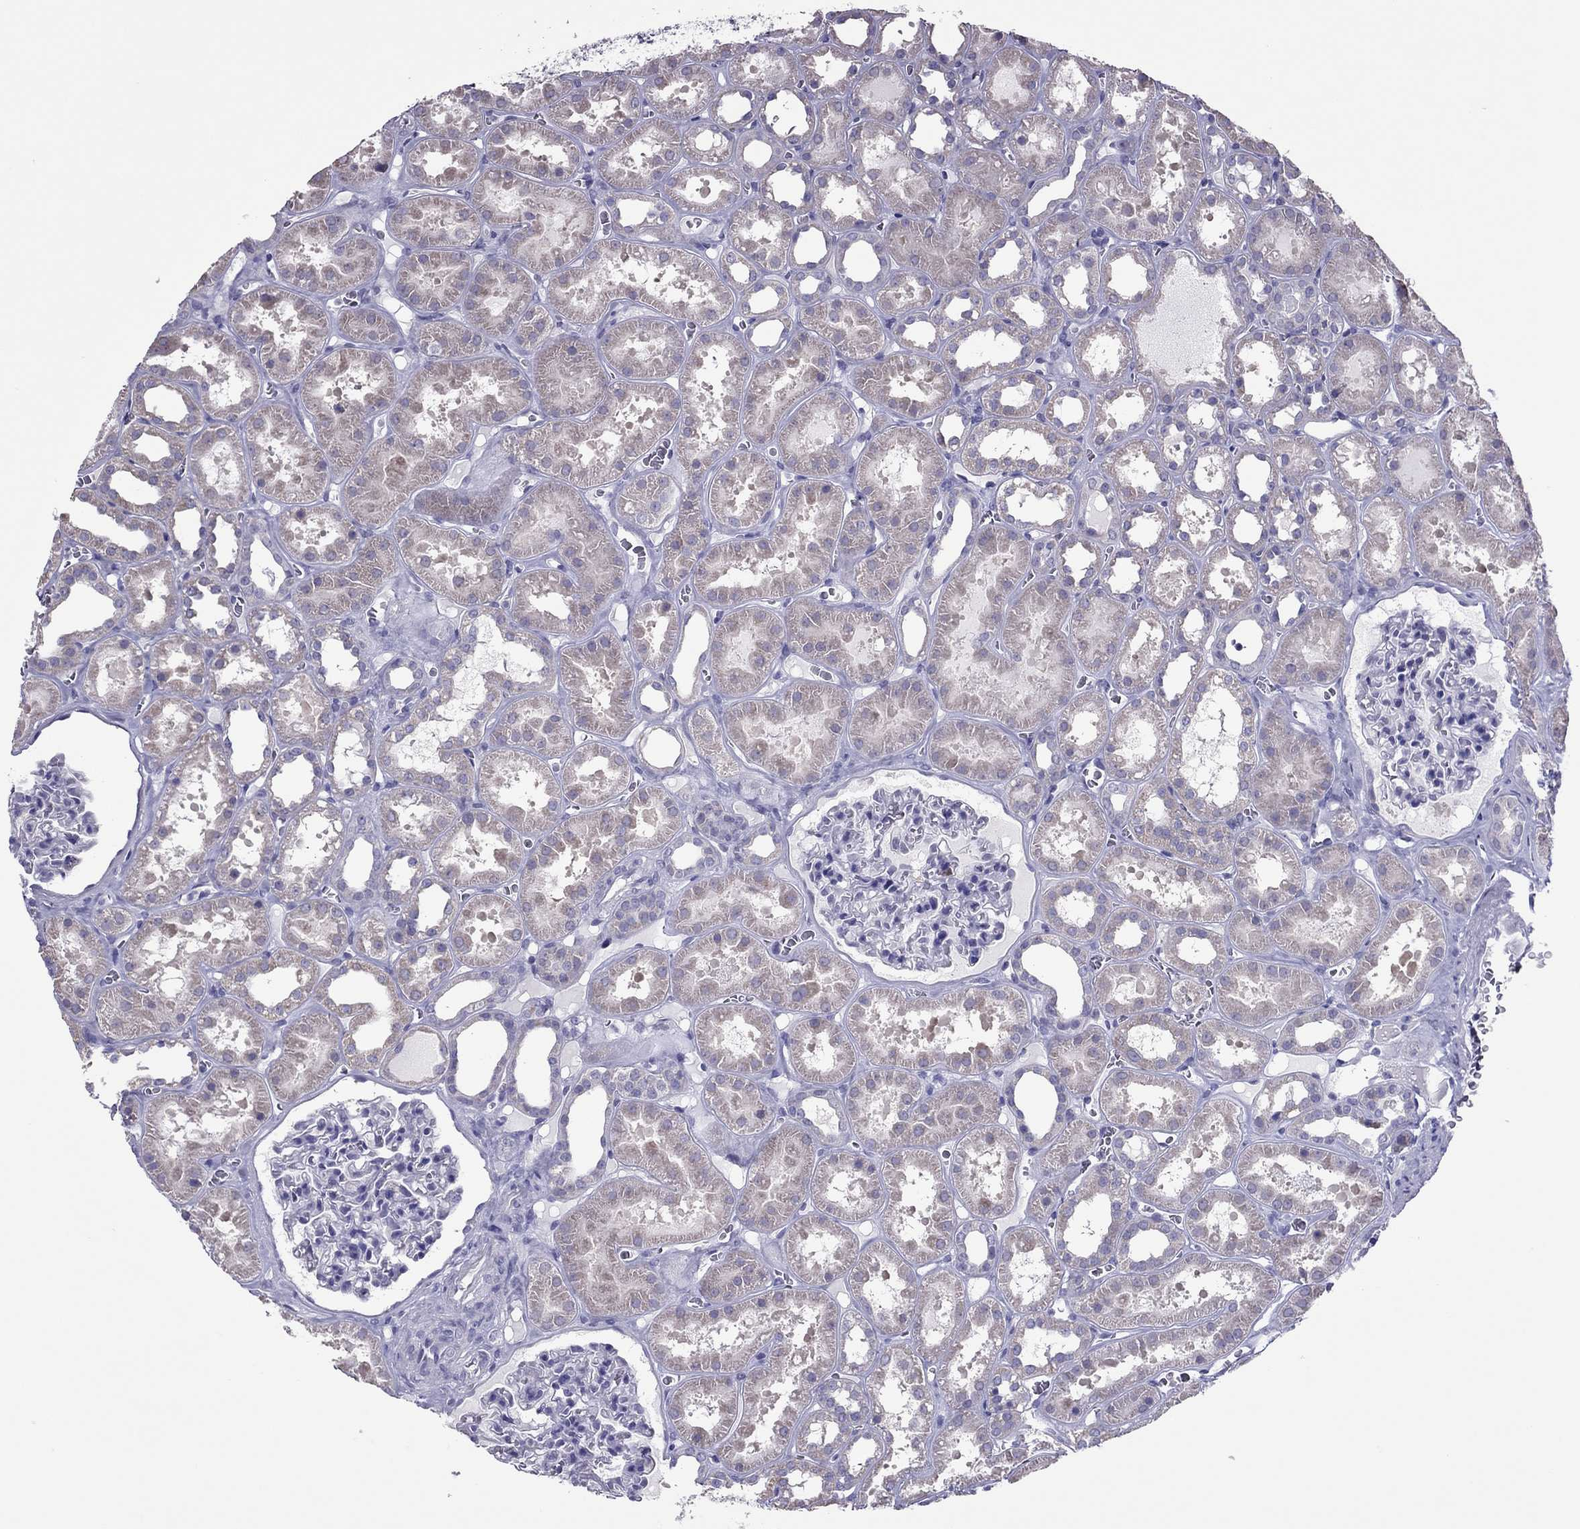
{"staining": {"intensity": "negative", "quantity": "none", "location": "none"}, "tissue": "kidney", "cell_type": "Cells in glomeruli", "image_type": "normal", "snomed": [{"axis": "morphology", "description": "Normal tissue, NOS"}, {"axis": "topography", "description": "Kidney"}], "caption": "The image shows no significant positivity in cells in glomeruli of kidney. (Brightfield microscopy of DAB (3,3'-diaminobenzidine) immunohistochemistry at high magnification).", "gene": "SPINT3", "patient": {"sex": "female", "age": 41}}